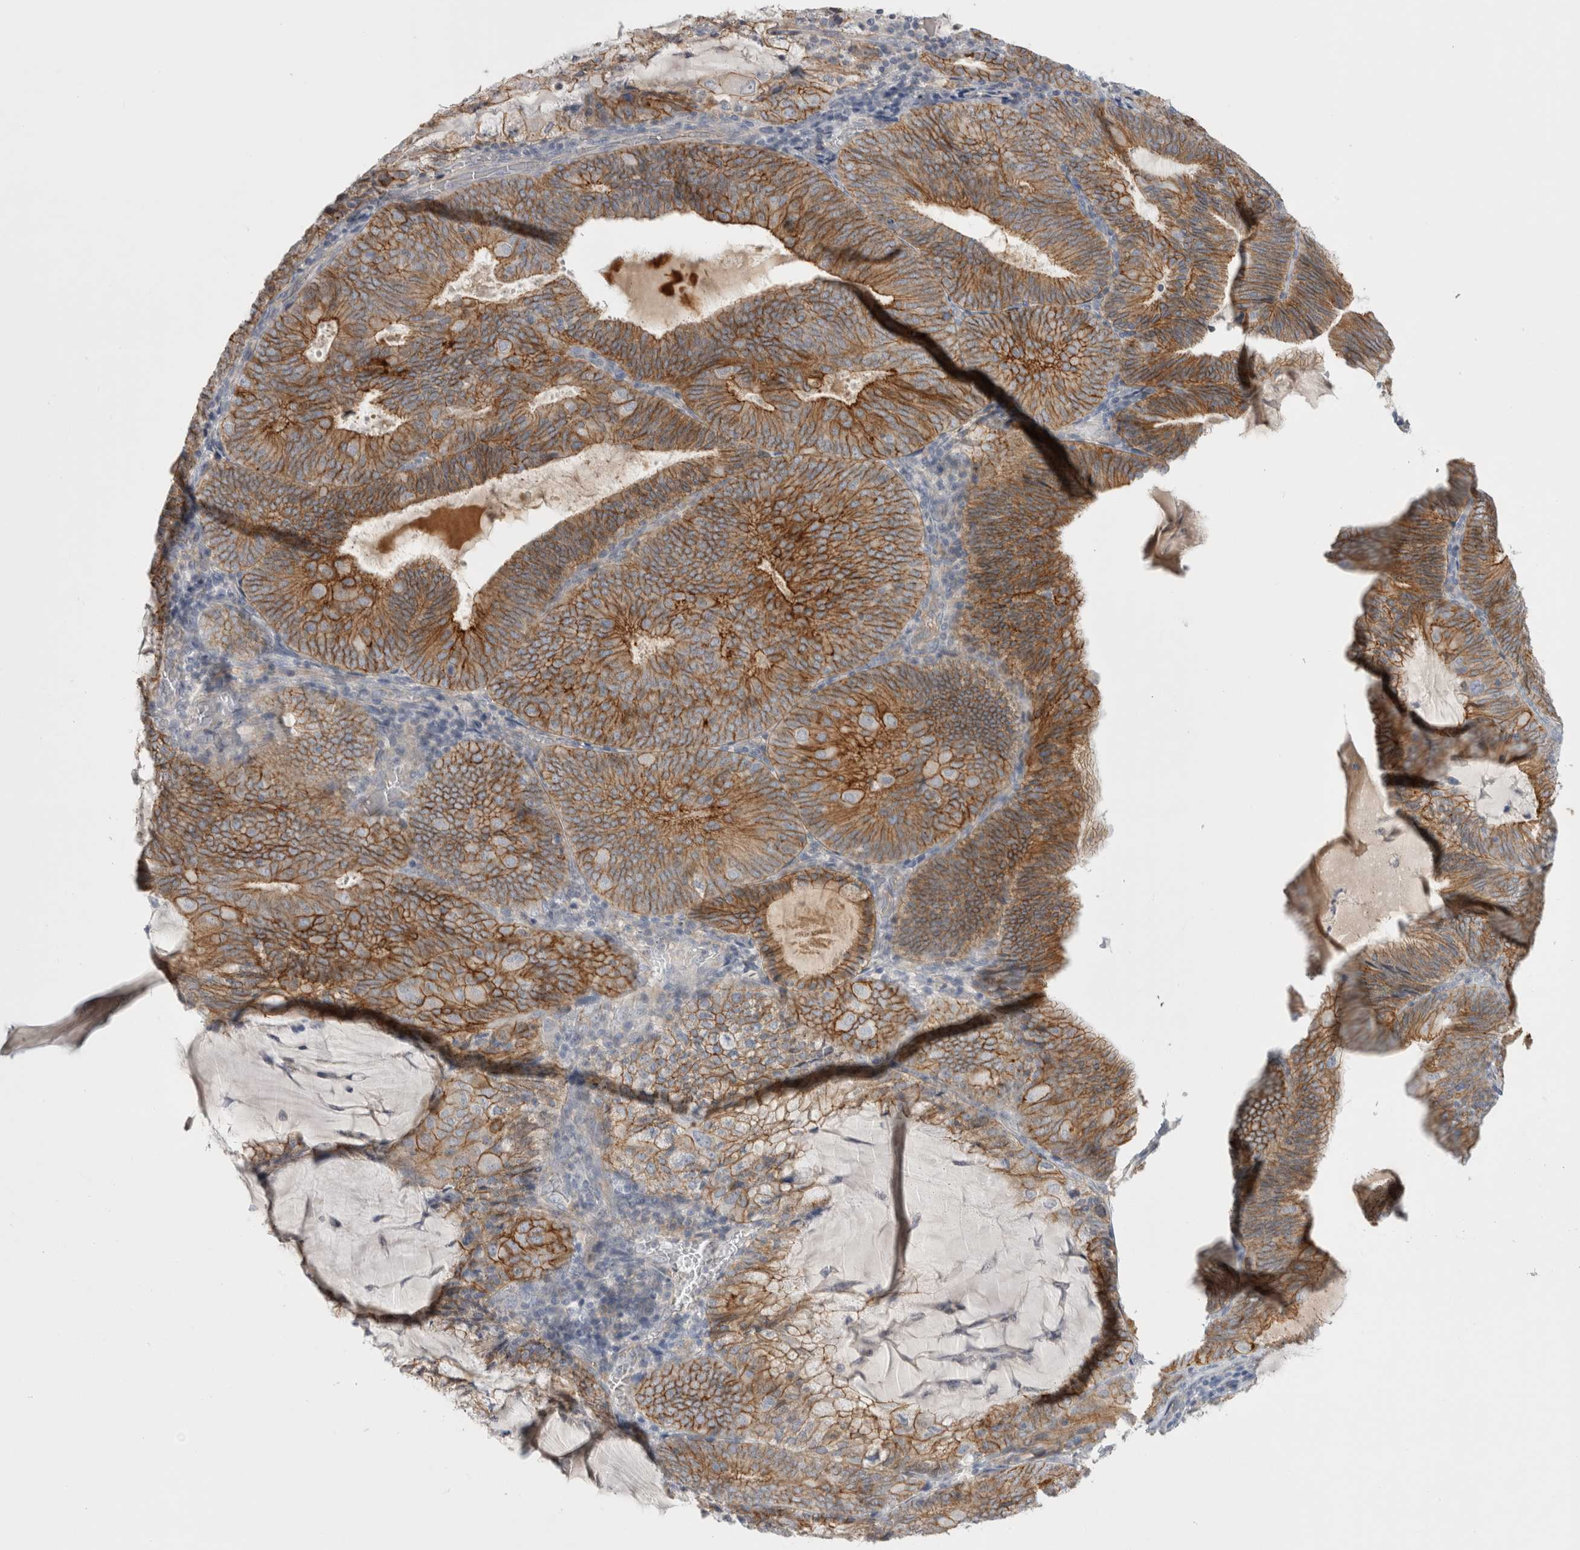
{"staining": {"intensity": "moderate", "quantity": ">75%", "location": "cytoplasmic/membranous"}, "tissue": "endometrial cancer", "cell_type": "Tumor cells", "image_type": "cancer", "snomed": [{"axis": "morphology", "description": "Adenocarcinoma, NOS"}, {"axis": "topography", "description": "Endometrium"}], "caption": "IHC histopathology image of neoplastic tissue: endometrial cancer stained using immunohistochemistry (IHC) shows medium levels of moderate protein expression localized specifically in the cytoplasmic/membranous of tumor cells, appearing as a cytoplasmic/membranous brown color.", "gene": "VANGL1", "patient": {"sex": "female", "age": 81}}